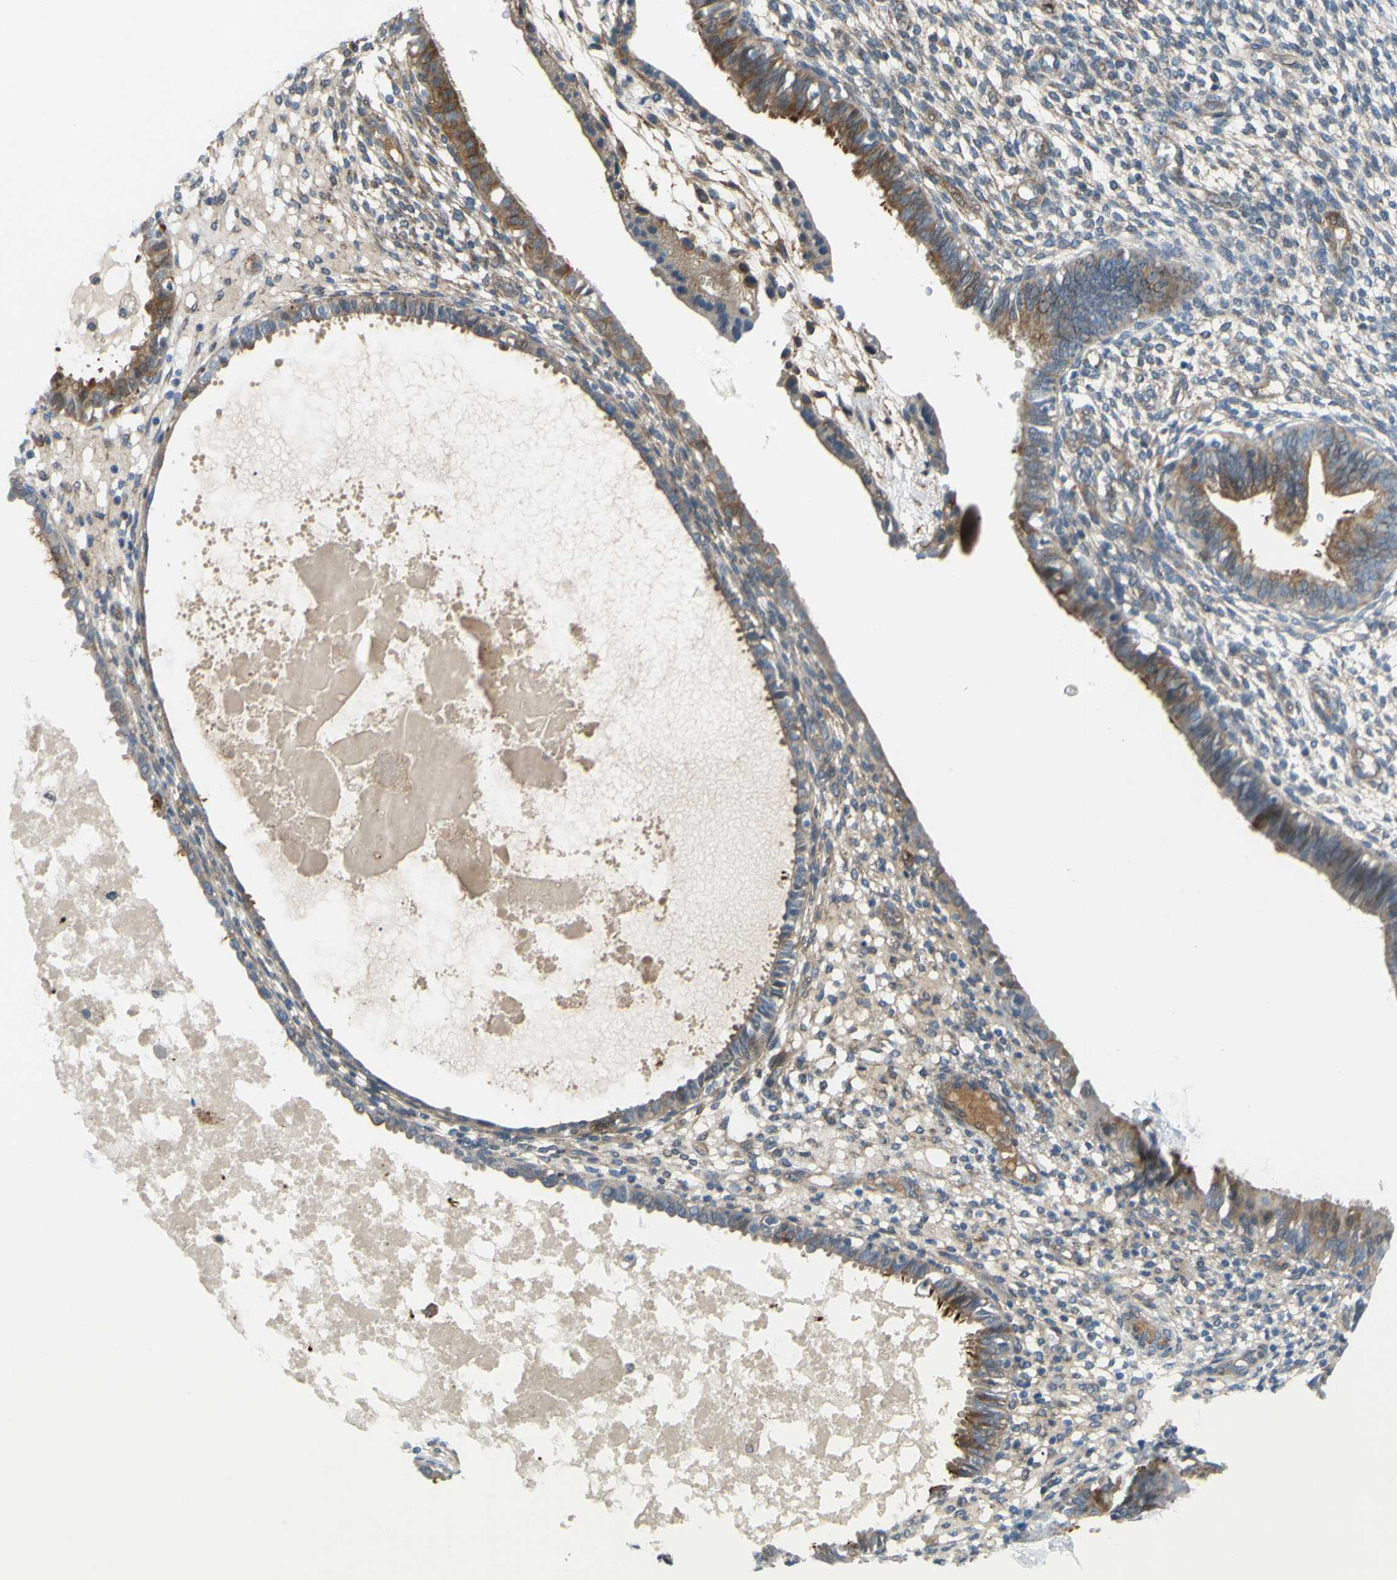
{"staining": {"intensity": "weak", "quantity": ">75%", "location": "cytoplasmic/membranous"}, "tissue": "endometrium", "cell_type": "Cells in endometrial stroma", "image_type": "normal", "snomed": [{"axis": "morphology", "description": "Normal tissue, NOS"}, {"axis": "topography", "description": "Endometrium"}], "caption": "Protein expression analysis of unremarkable endometrium reveals weak cytoplasmic/membranous positivity in about >75% of cells in endometrial stroma.", "gene": "ARHGAP1", "patient": {"sex": "female", "age": 61}}